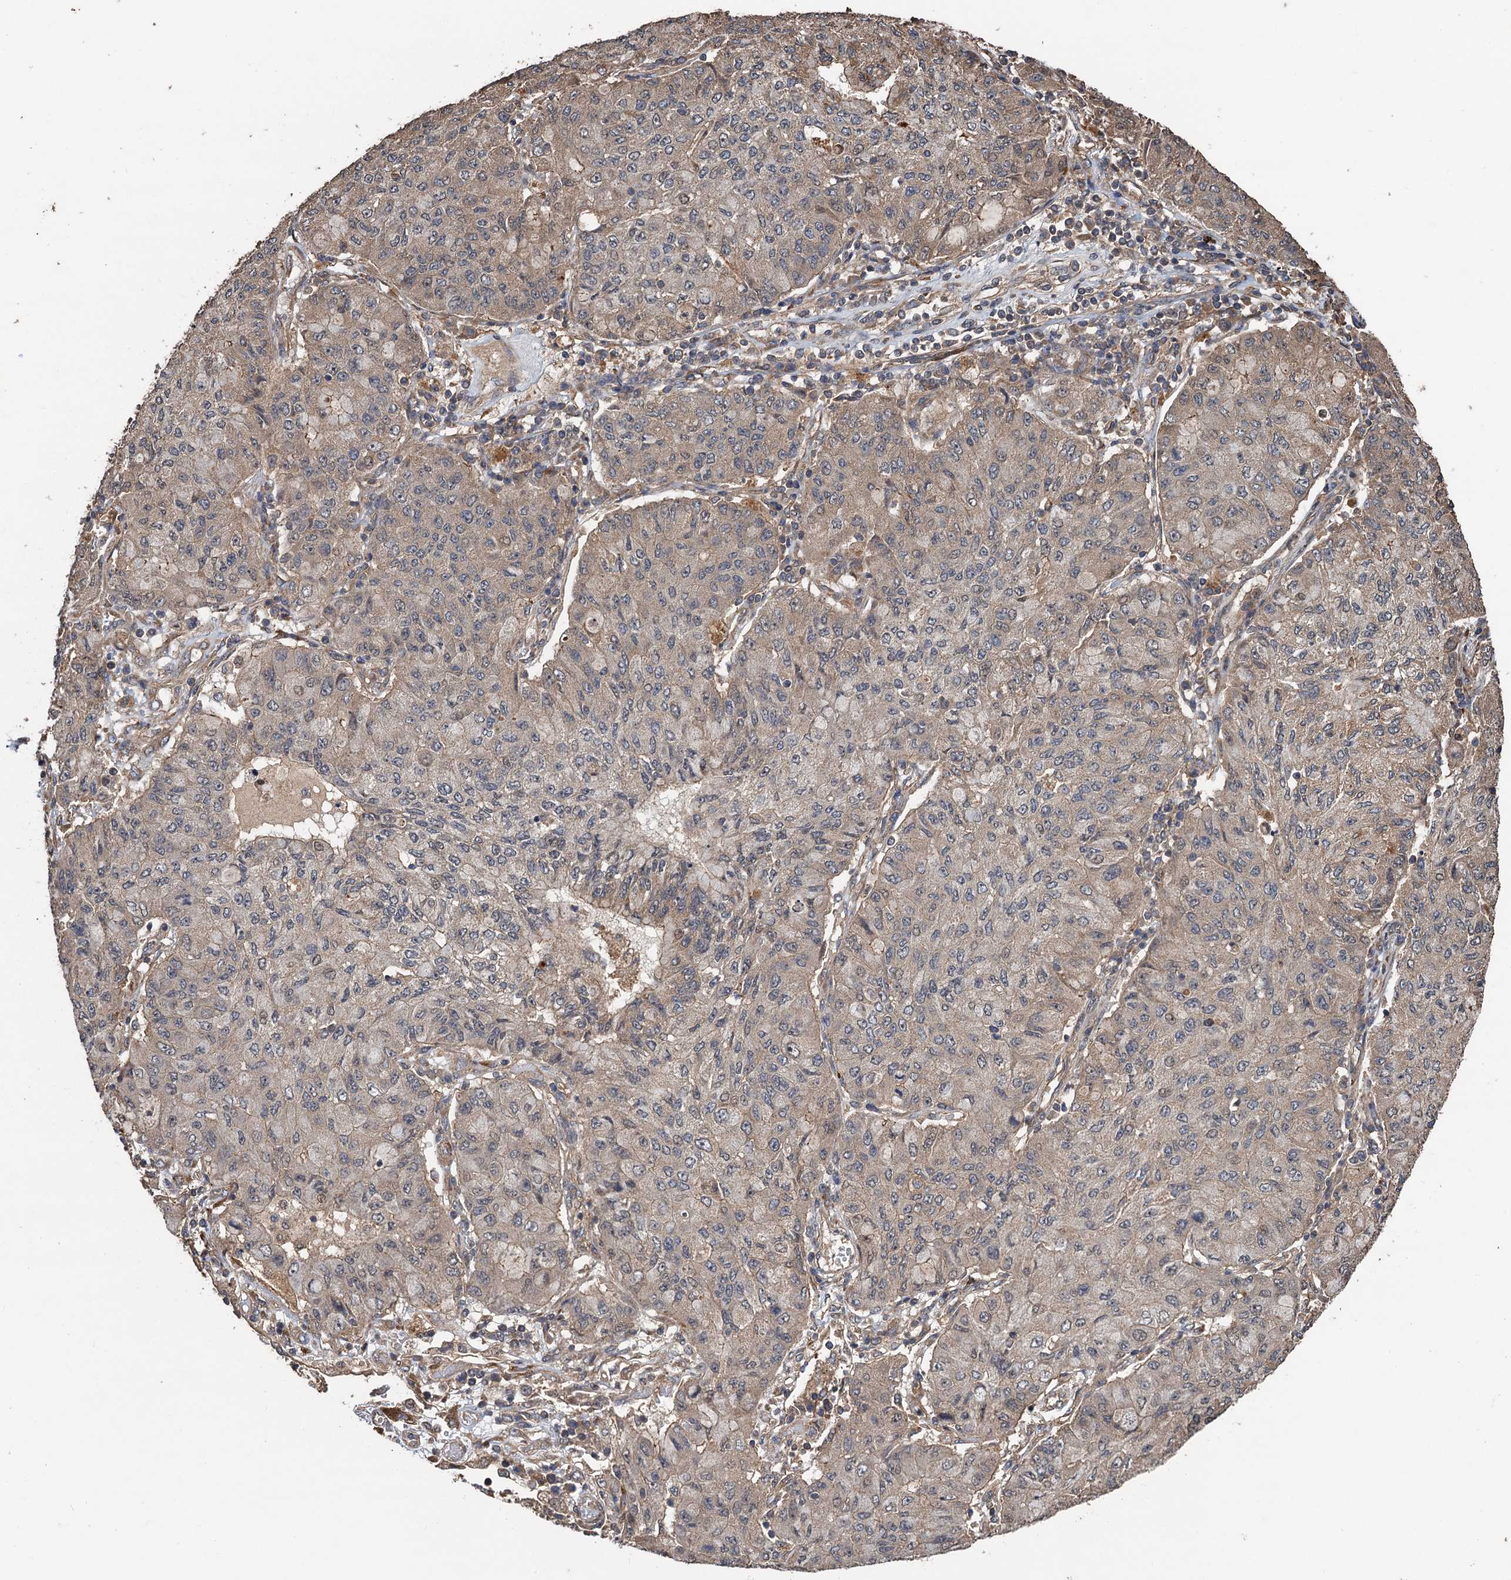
{"staining": {"intensity": "weak", "quantity": "<25%", "location": "cytoplasmic/membranous"}, "tissue": "lung cancer", "cell_type": "Tumor cells", "image_type": "cancer", "snomed": [{"axis": "morphology", "description": "Squamous cell carcinoma, NOS"}, {"axis": "topography", "description": "Lung"}], "caption": "An image of human lung cancer is negative for staining in tumor cells.", "gene": "TMEM39B", "patient": {"sex": "male", "age": 74}}